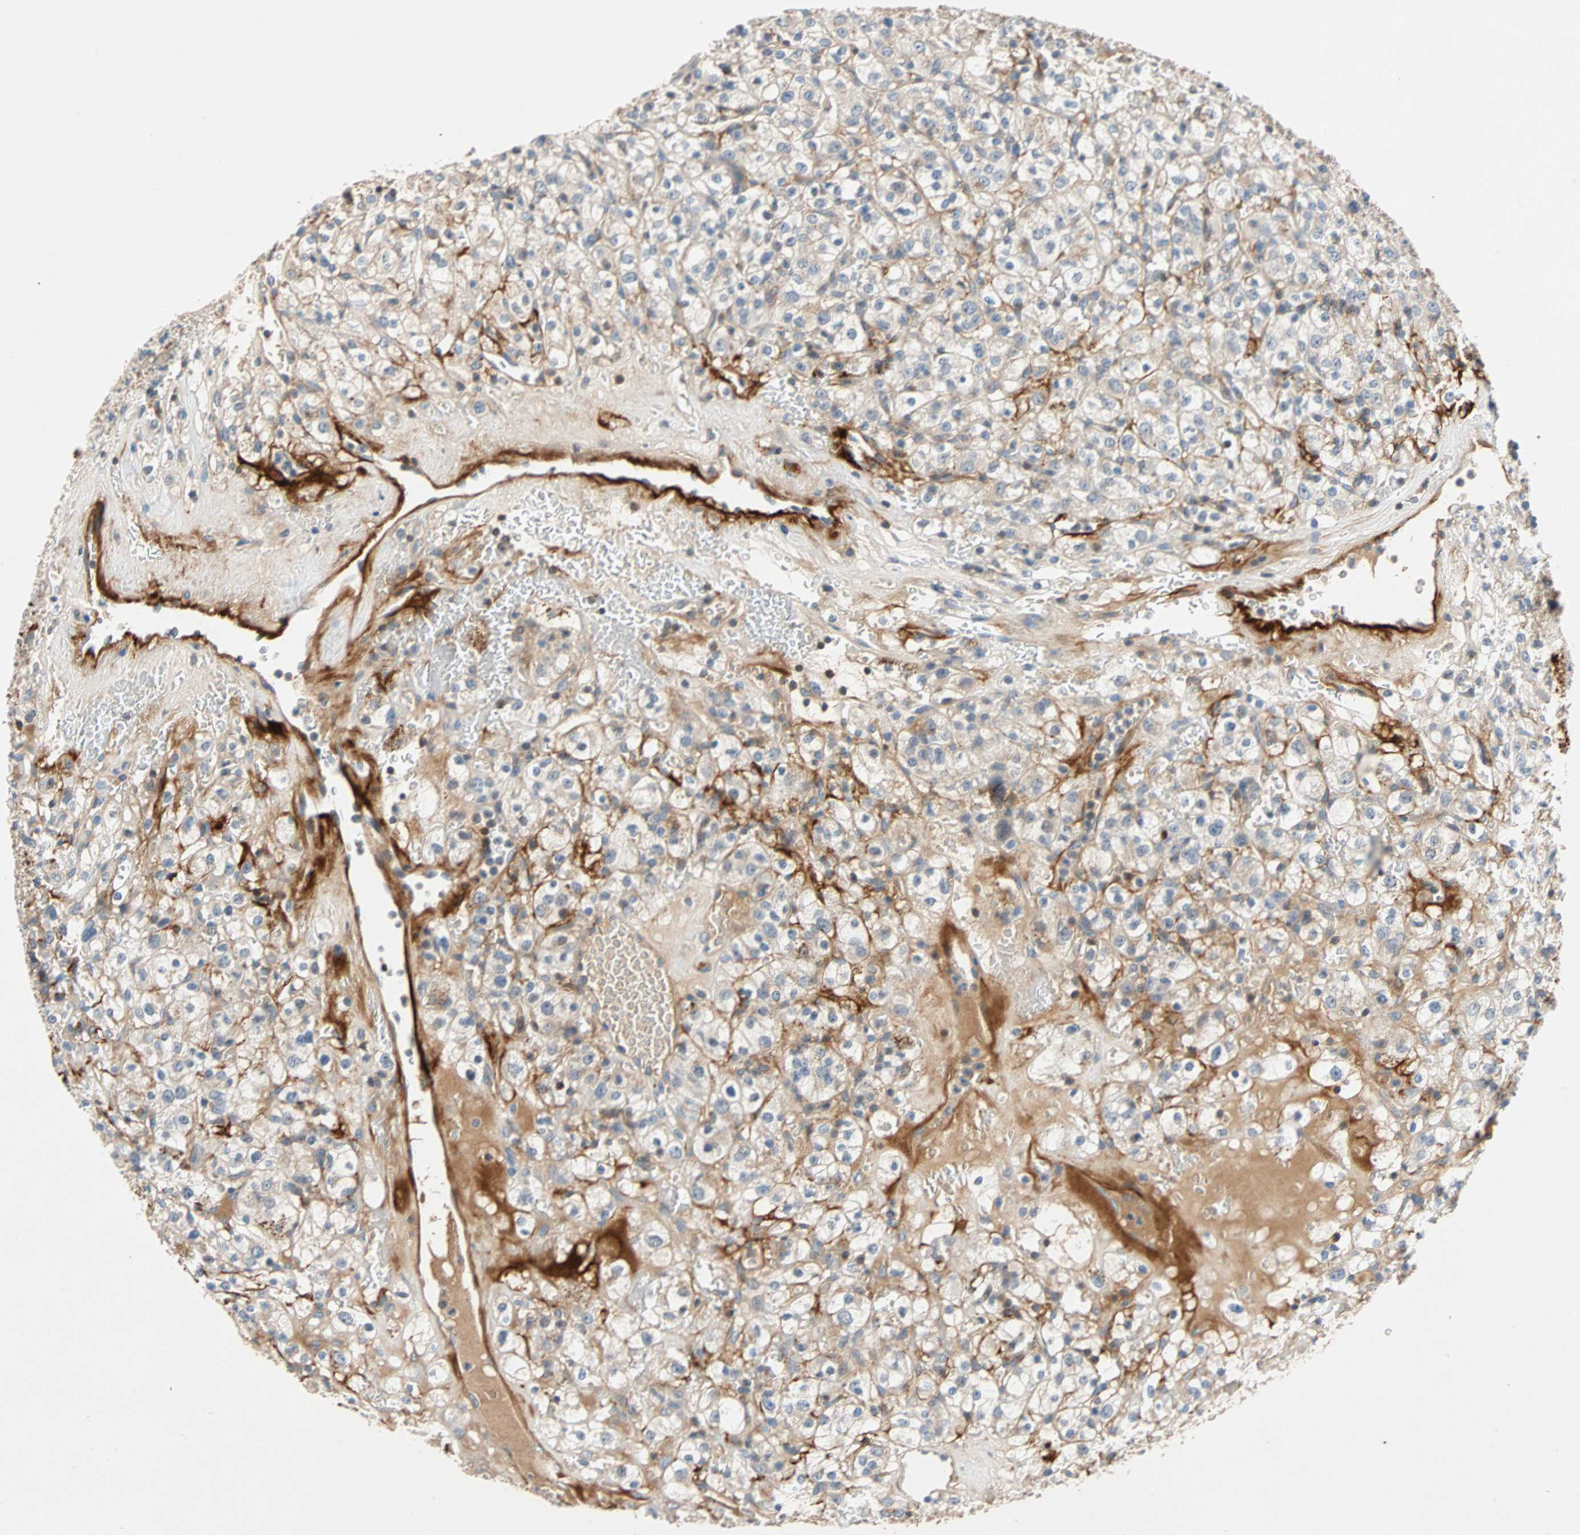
{"staining": {"intensity": "negative", "quantity": "none", "location": "none"}, "tissue": "renal cancer", "cell_type": "Tumor cells", "image_type": "cancer", "snomed": [{"axis": "morphology", "description": "Normal tissue, NOS"}, {"axis": "morphology", "description": "Adenocarcinoma, NOS"}, {"axis": "topography", "description": "Kidney"}], "caption": "There is no significant staining in tumor cells of renal adenocarcinoma. The staining was performed using DAB (3,3'-diaminobenzidine) to visualize the protein expression in brown, while the nuclei were stained in blue with hematoxylin (Magnification: 20x).", "gene": "MAP4K1", "patient": {"sex": "female", "age": 72}}